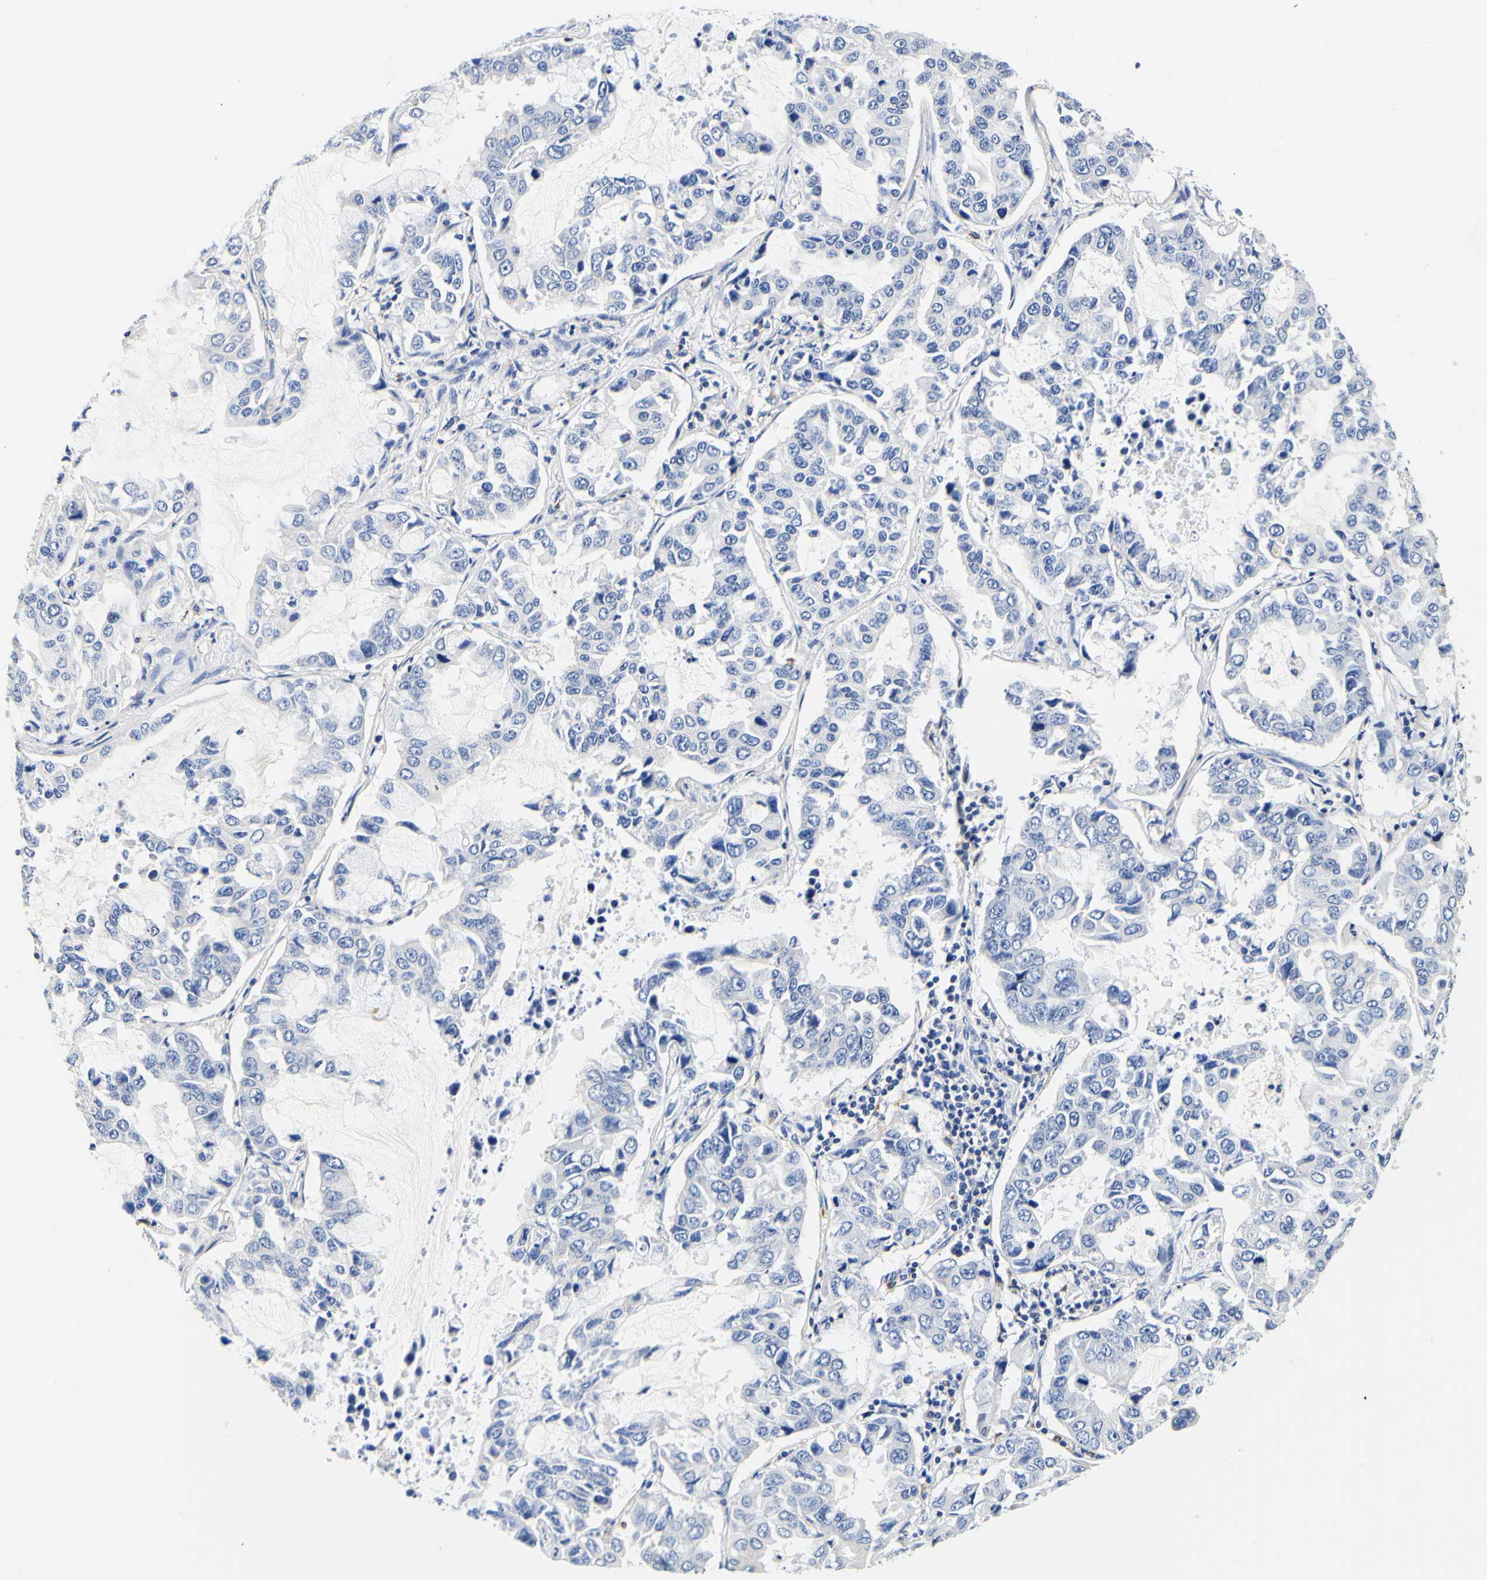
{"staining": {"intensity": "negative", "quantity": "none", "location": "none"}, "tissue": "lung cancer", "cell_type": "Tumor cells", "image_type": "cancer", "snomed": [{"axis": "morphology", "description": "Adenocarcinoma, NOS"}, {"axis": "topography", "description": "Lung"}], "caption": "Immunohistochemistry (IHC) of lung cancer (adenocarcinoma) displays no staining in tumor cells.", "gene": "CAMK4", "patient": {"sex": "male", "age": 64}}